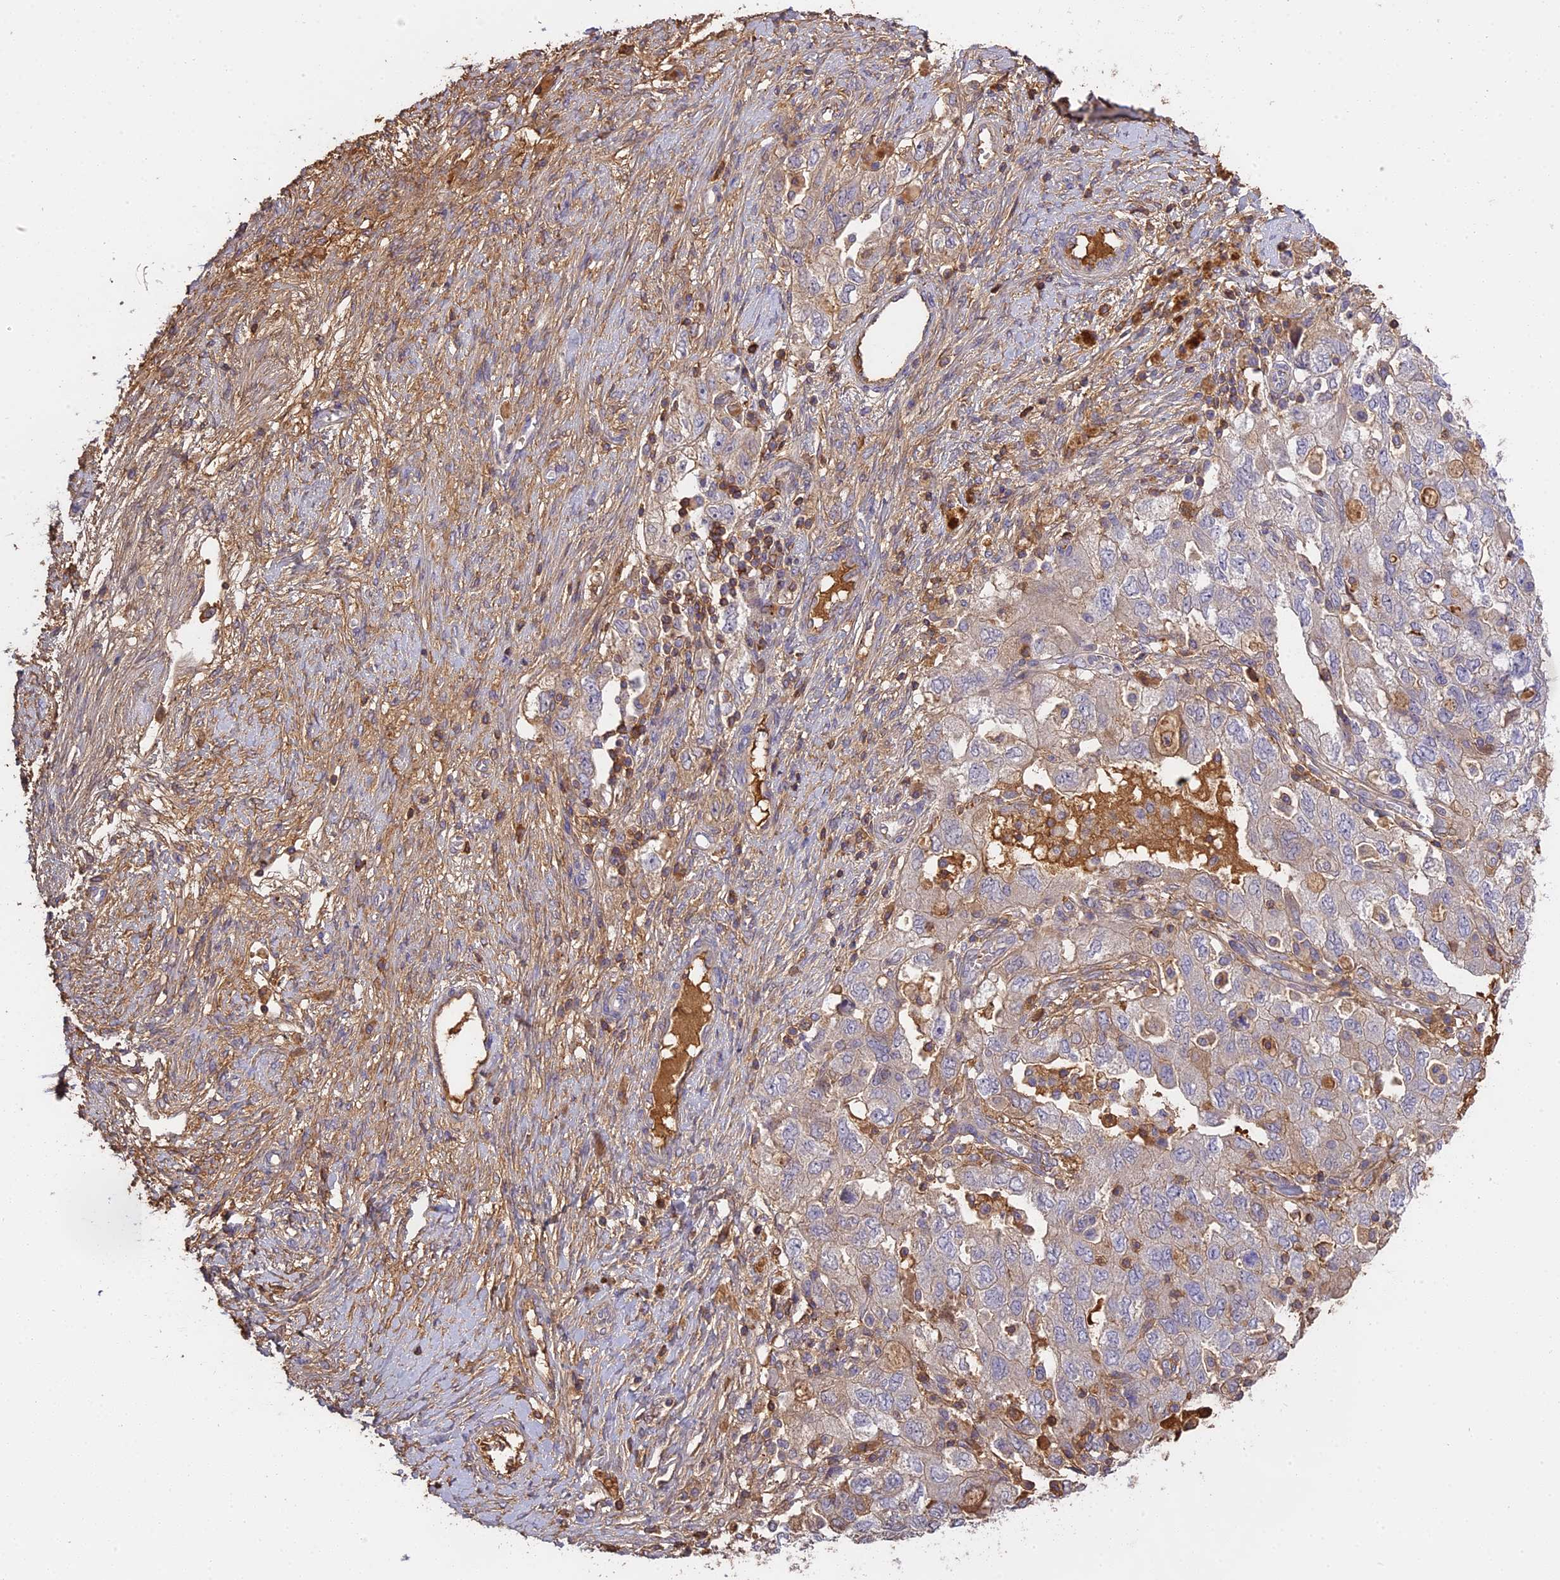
{"staining": {"intensity": "negative", "quantity": "none", "location": "none"}, "tissue": "ovarian cancer", "cell_type": "Tumor cells", "image_type": "cancer", "snomed": [{"axis": "morphology", "description": "Carcinoma, NOS"}, {"axis": "morphology", "description": "Cystadenocarcinoma, serous, NOS"}, {"axis": "topography", "description": "Ovary"}], "caption": "Immunohistochemistry (IHC) histopathology image of neoplastic tissue: ovarian cancer stained with DAB reveals no significant protein staining in tumor cells.", "gene": "CFAP119", "patient": {"sex": "female", "age": 69}}